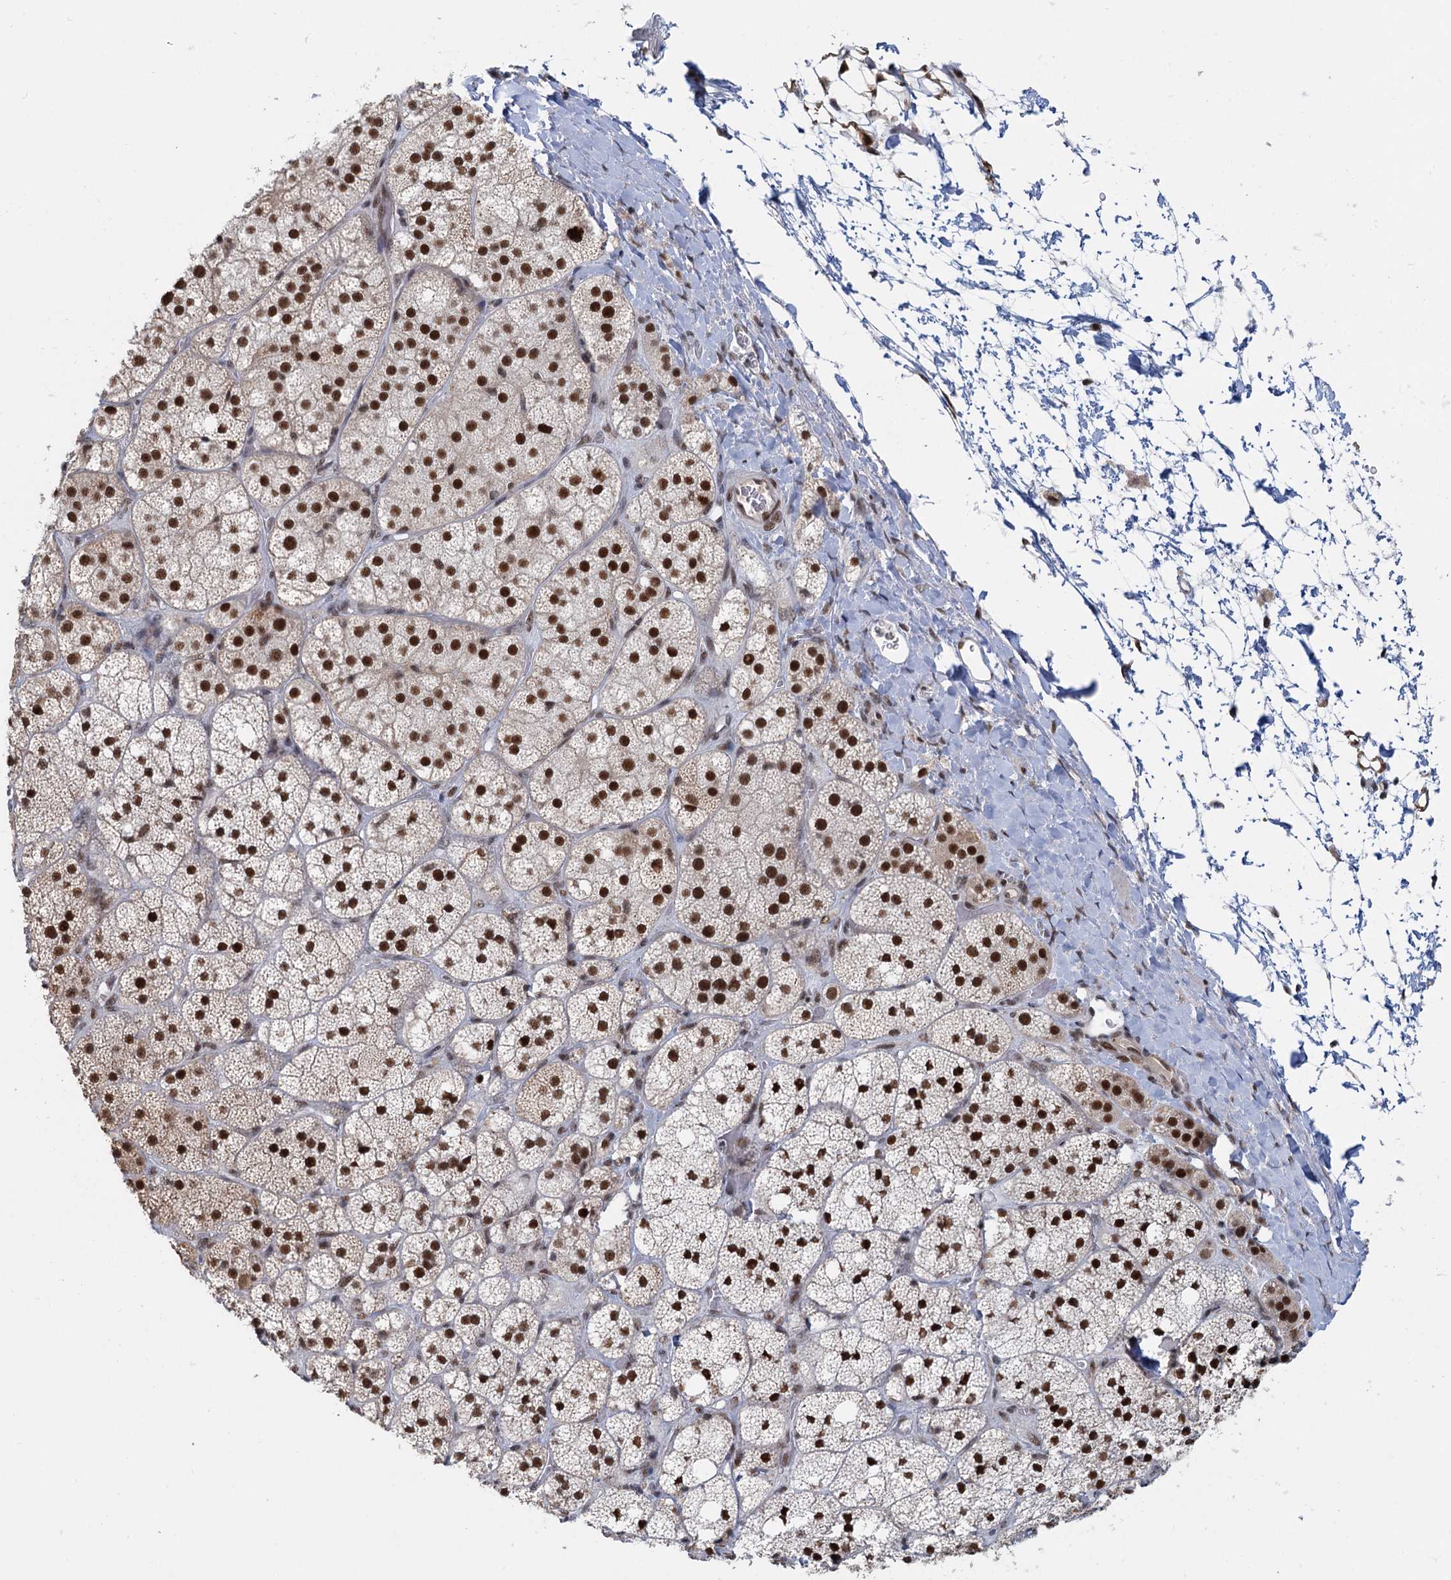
{"staining": {"intensity": "strong", "quantity": ">75%", "location": "cytoplasmic/membranous,nuclear"}, "tissue": "adrenal gland", "cell_type": "Glandular cells", "image_type": "normal", "snomed": [{"axis": "morphology", "description": "Normal tissue, NOS"}, {"axis": "topography", "description": "Adrenal gland"}], "caption": "Immunohistochemistry micrograph of normal adrenal gland stained for a protein (brown), which reveals high levels of strong cytoplasmic/membranous,nuclear expression in approximately >75% of glandular cells.", "gene": "WBP4", "patient": {"sex": "male", "age": 61}}